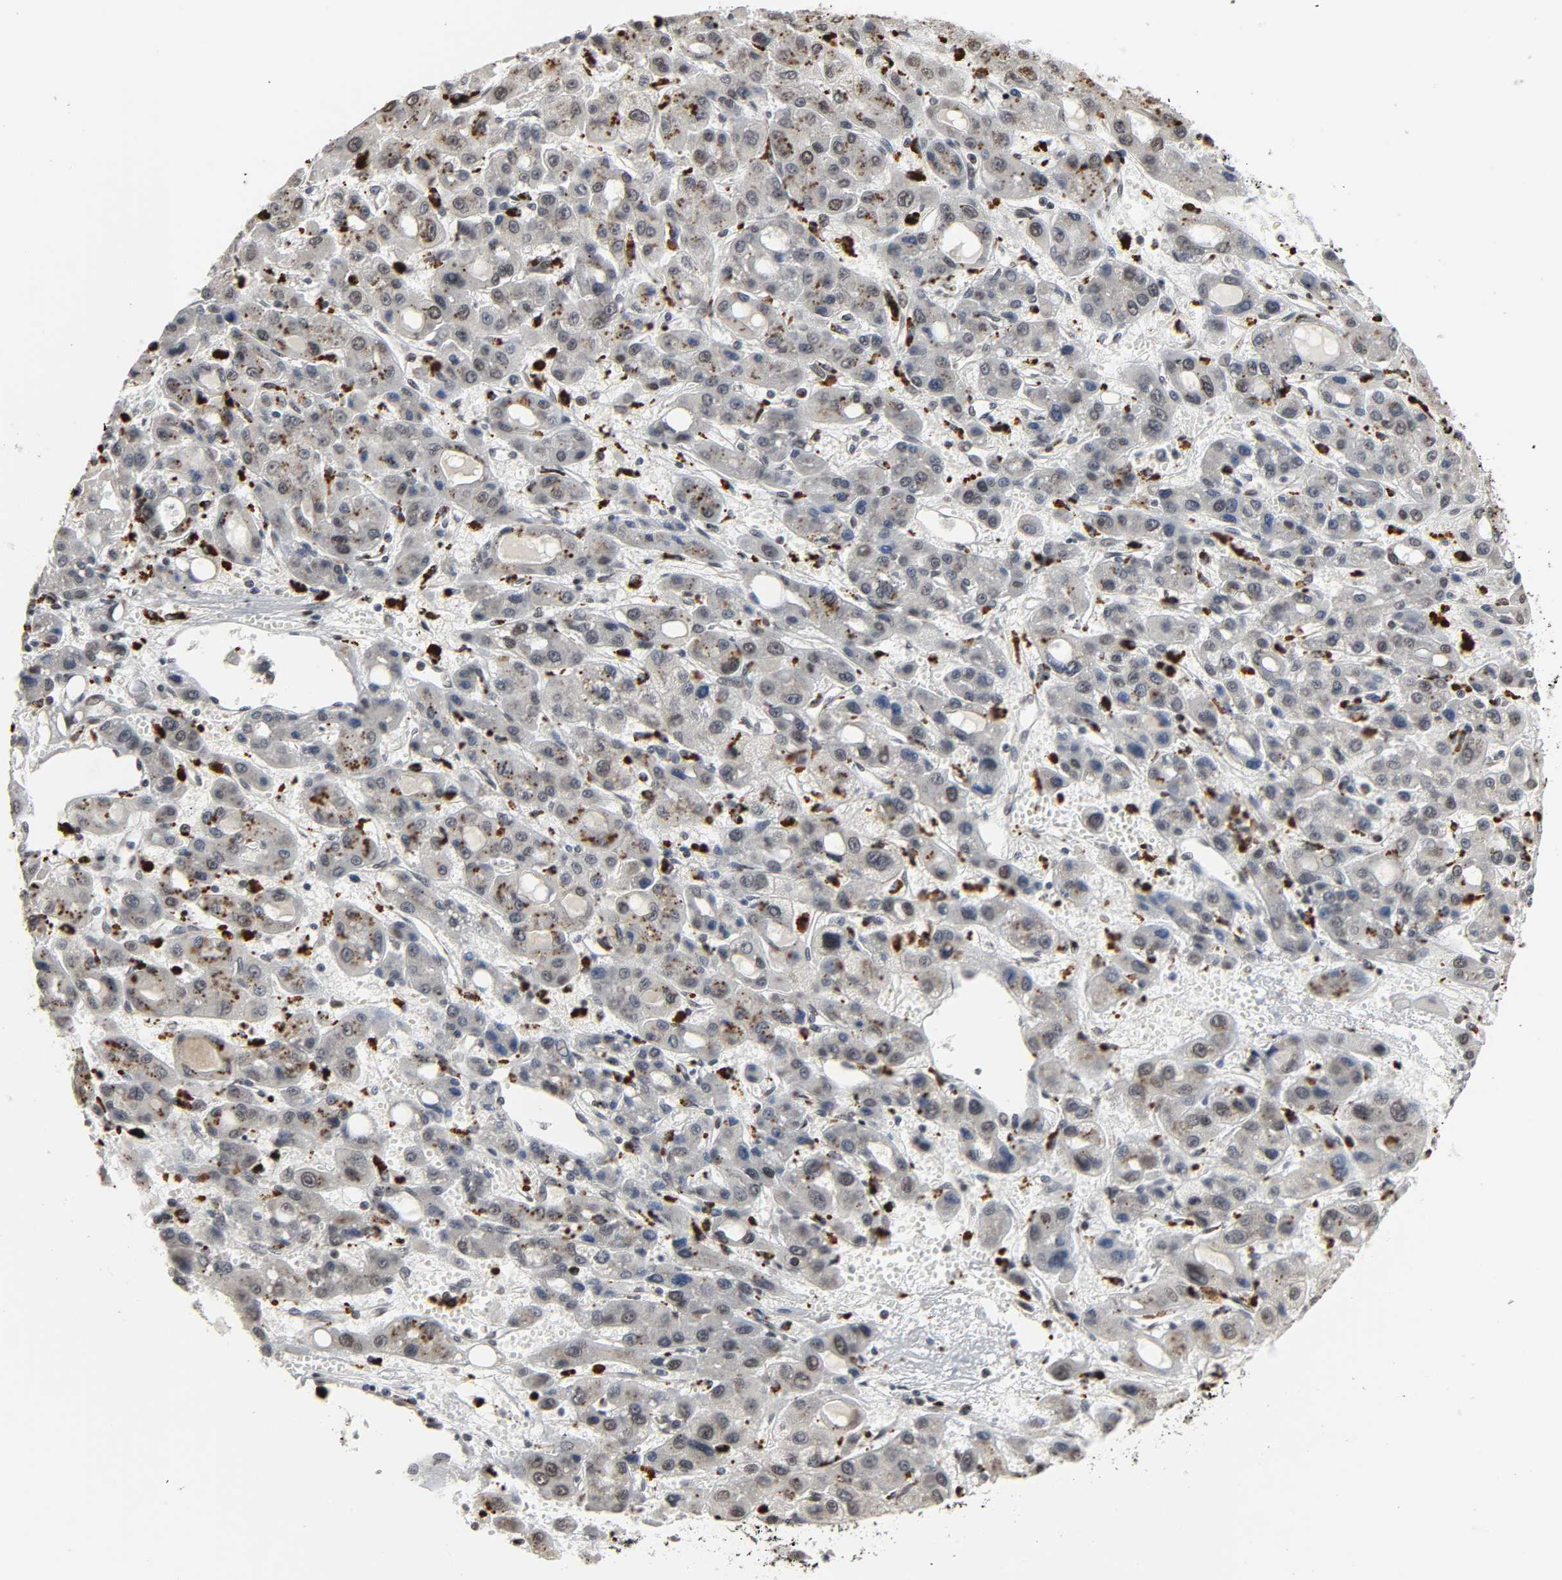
{"staining": {"intensity": "negative", "quantity": "none", "location": "none"}, "tissue": "liver cancer", "cell_type": "Tumor cells", "image_type": "cancer", "snomed": [{"axis": "morphology", "description": "Carcinoma, Hepatocellular, NOS"}, {"axis": "topography", "description": "Liver"}], "caption": "IHC photomicrograph of neoplastic tissue: human hepatocellular carcinoma (liver) stained with DAB (3,3'-diaminobenzidine) displays no significant protein staining in tumor cells.", "gene": "DAZAP1", "patient": {"sex": "male", "age": 55}}